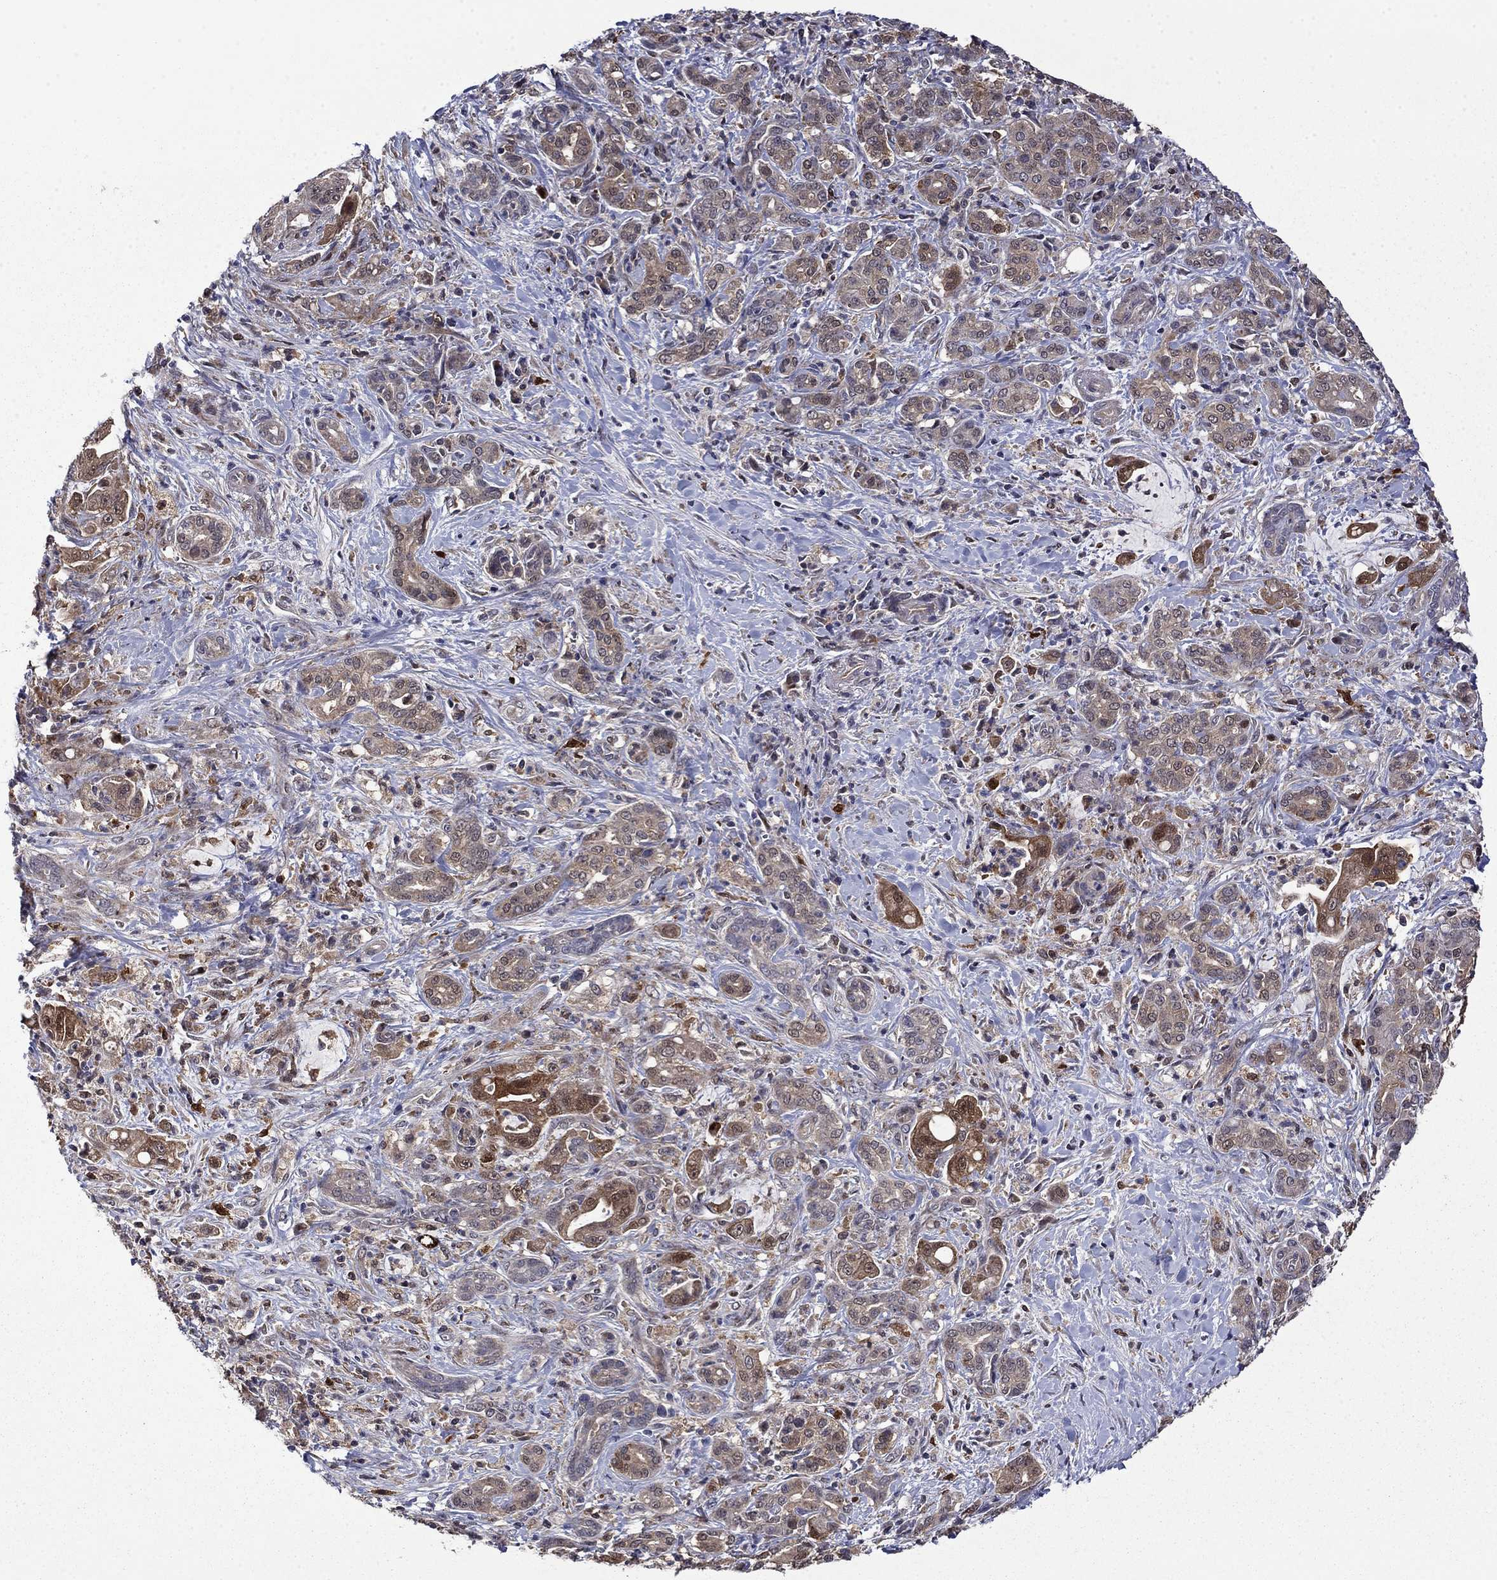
{"staining": {"intensity": "moderate", "quantity": "25%-75%", "location": "cytoplasmic/membranous"}, "tissue": "pancreatic cancer", "cell_type": "Tumor cells", "image_type": "cancer", "snomed": [{"axis": "morphology", "description": "Normal tissue, NOS"}, {"axis": "morphology", "description": "Inflammation, NOS"}, {"axis": "morphology", "description": "Adenocarcinoma, NOS"}, {"axis": "topography", "description": "Pancreas"}], "caption": "A medium amount of moderate cytoplasmic/membranous staining is present in approximately 25%-75% of tumor cells in pancreatic cancer (adenocarcinoma) tissue.", "gene": "TPMT", "patient": {"sex": "male", "age": 57}}